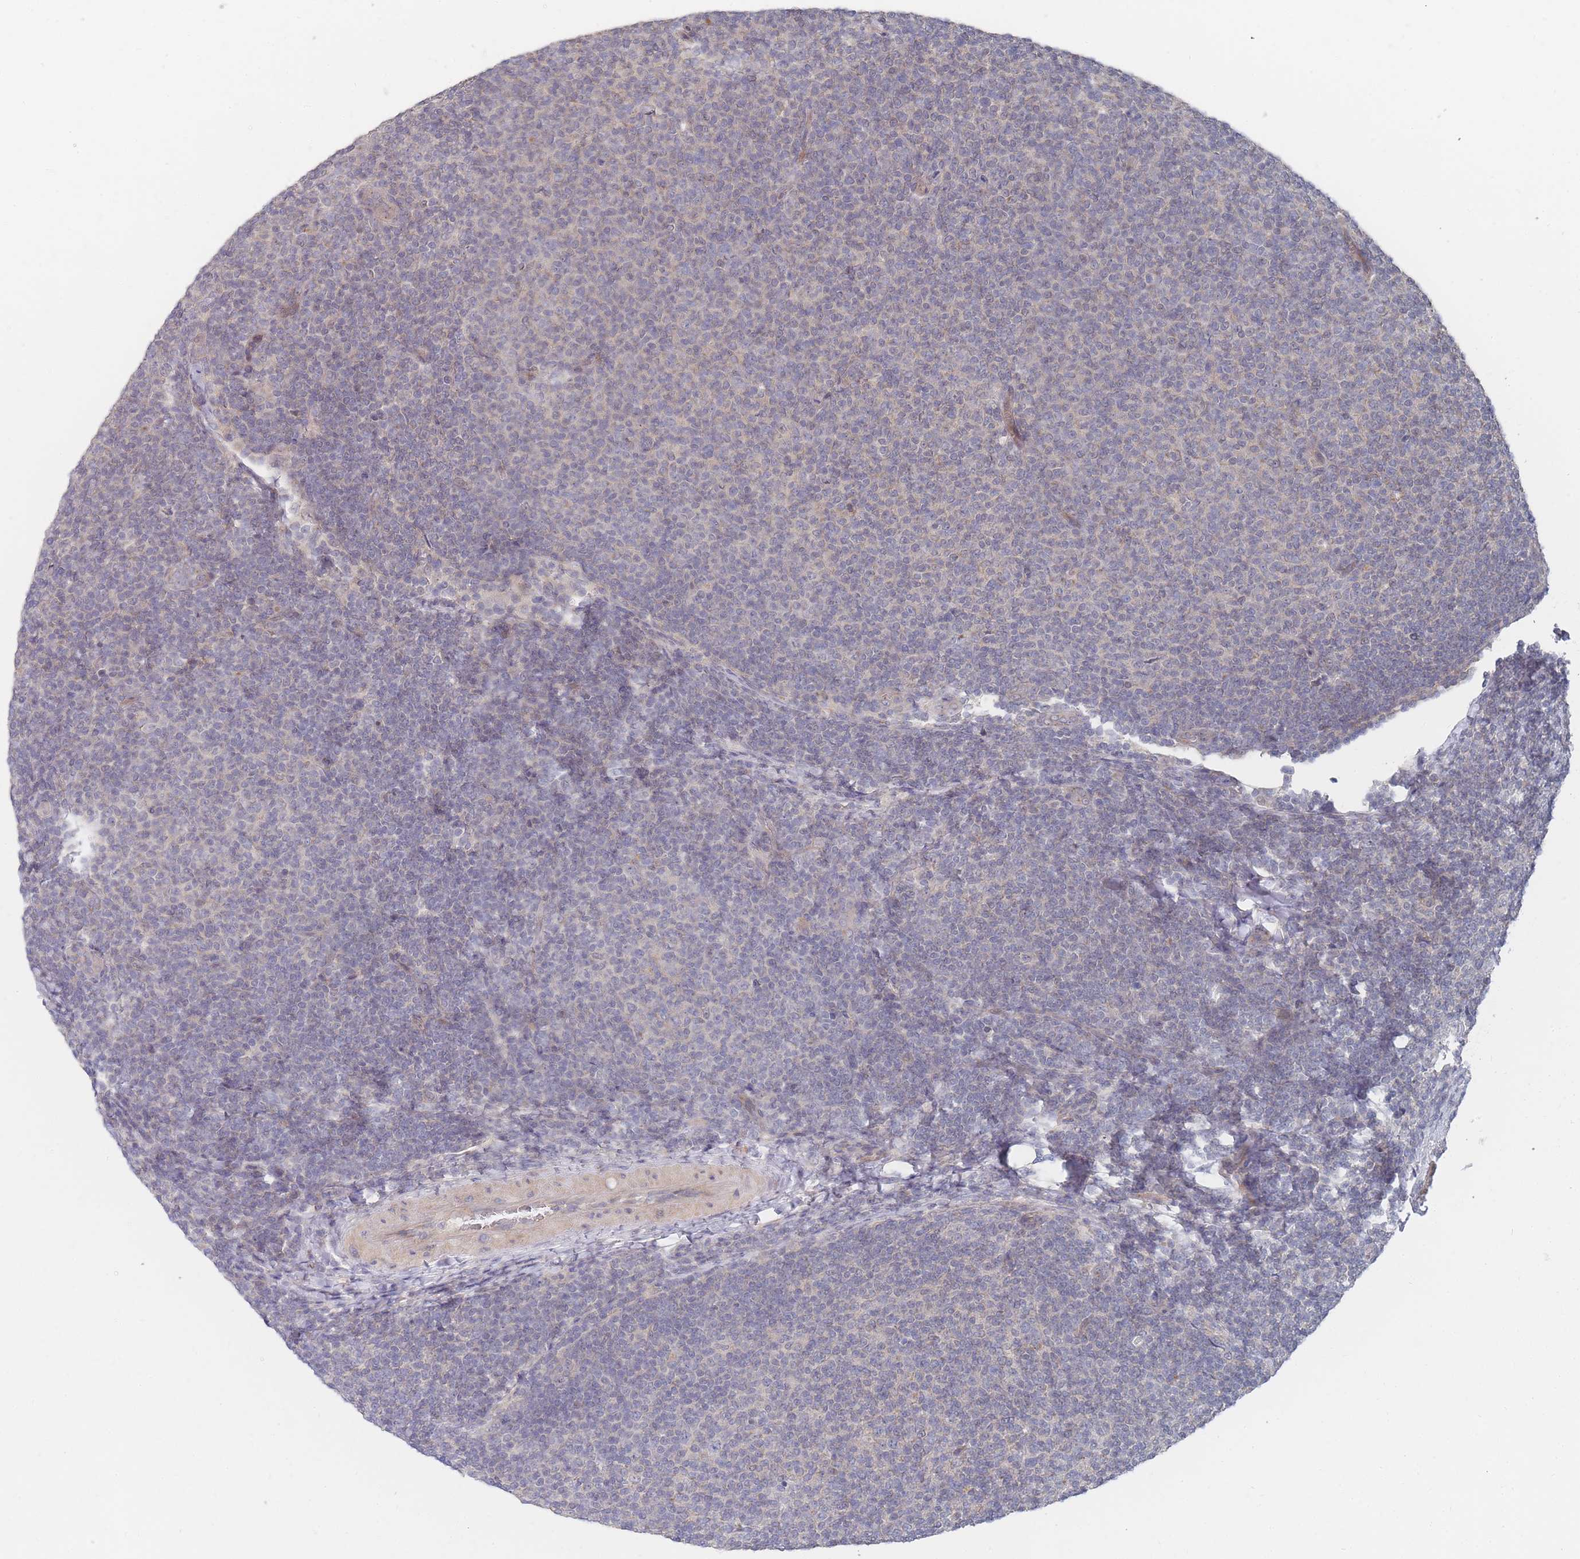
{"staining": {"intensity": "negative", "quantity": "none", "location": "none"}, "tissue": "lymphoma", "cell_type": "Tumor cells", "image_type": "cancer", "snomed": [{"axis": "morphology", "description": "Malignant lymphoma, non-Hodgkin's type, Low grade"}, {"axis": "topography", "description": "Lymph node"}], "caption": "Image shows no significant protein staining in tumor cells of malignant lymphoma, non-Hodgkin's type (low-grade).", "gene": "SLC35F5", "patient": {"sex": "male", "age": 66}}